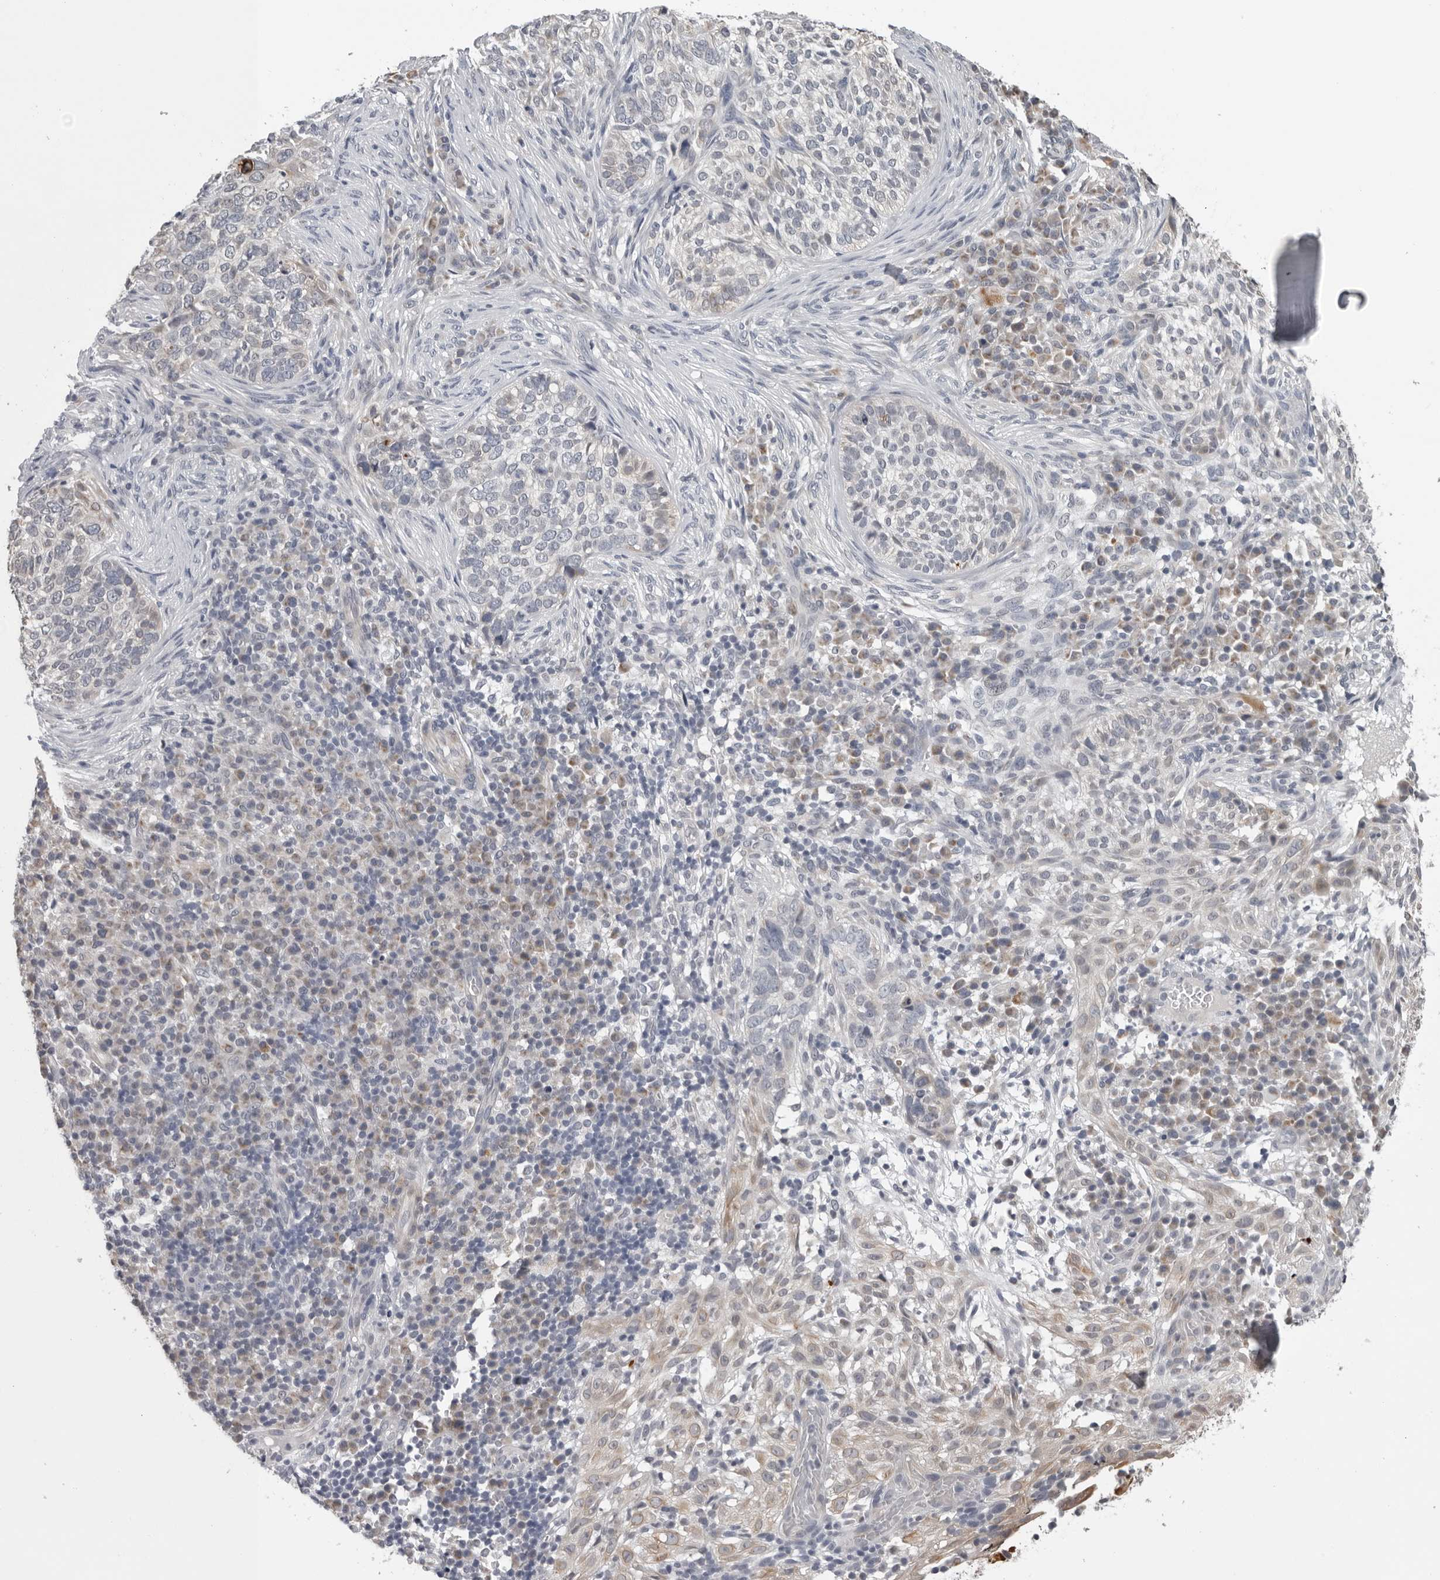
{"staining": {"intensity": "negative", "quantity": "none", "location": "none"}, "tissue": "skin cancer", "cell_type": "Tumor cells", "image_type": "cancer", "snomed": [{"axis": "morphology", "description": "Basal cell carcinoma"}, {"axis": "topography", "description": "Skin"}], "caption": "Basal cell carcinoma (skin) stained for a protein using immunohistochemistry (IHC) shows no expression tumor cells.", "gene": "CPT2", "patient": {"sex": "female", "age": 64}}